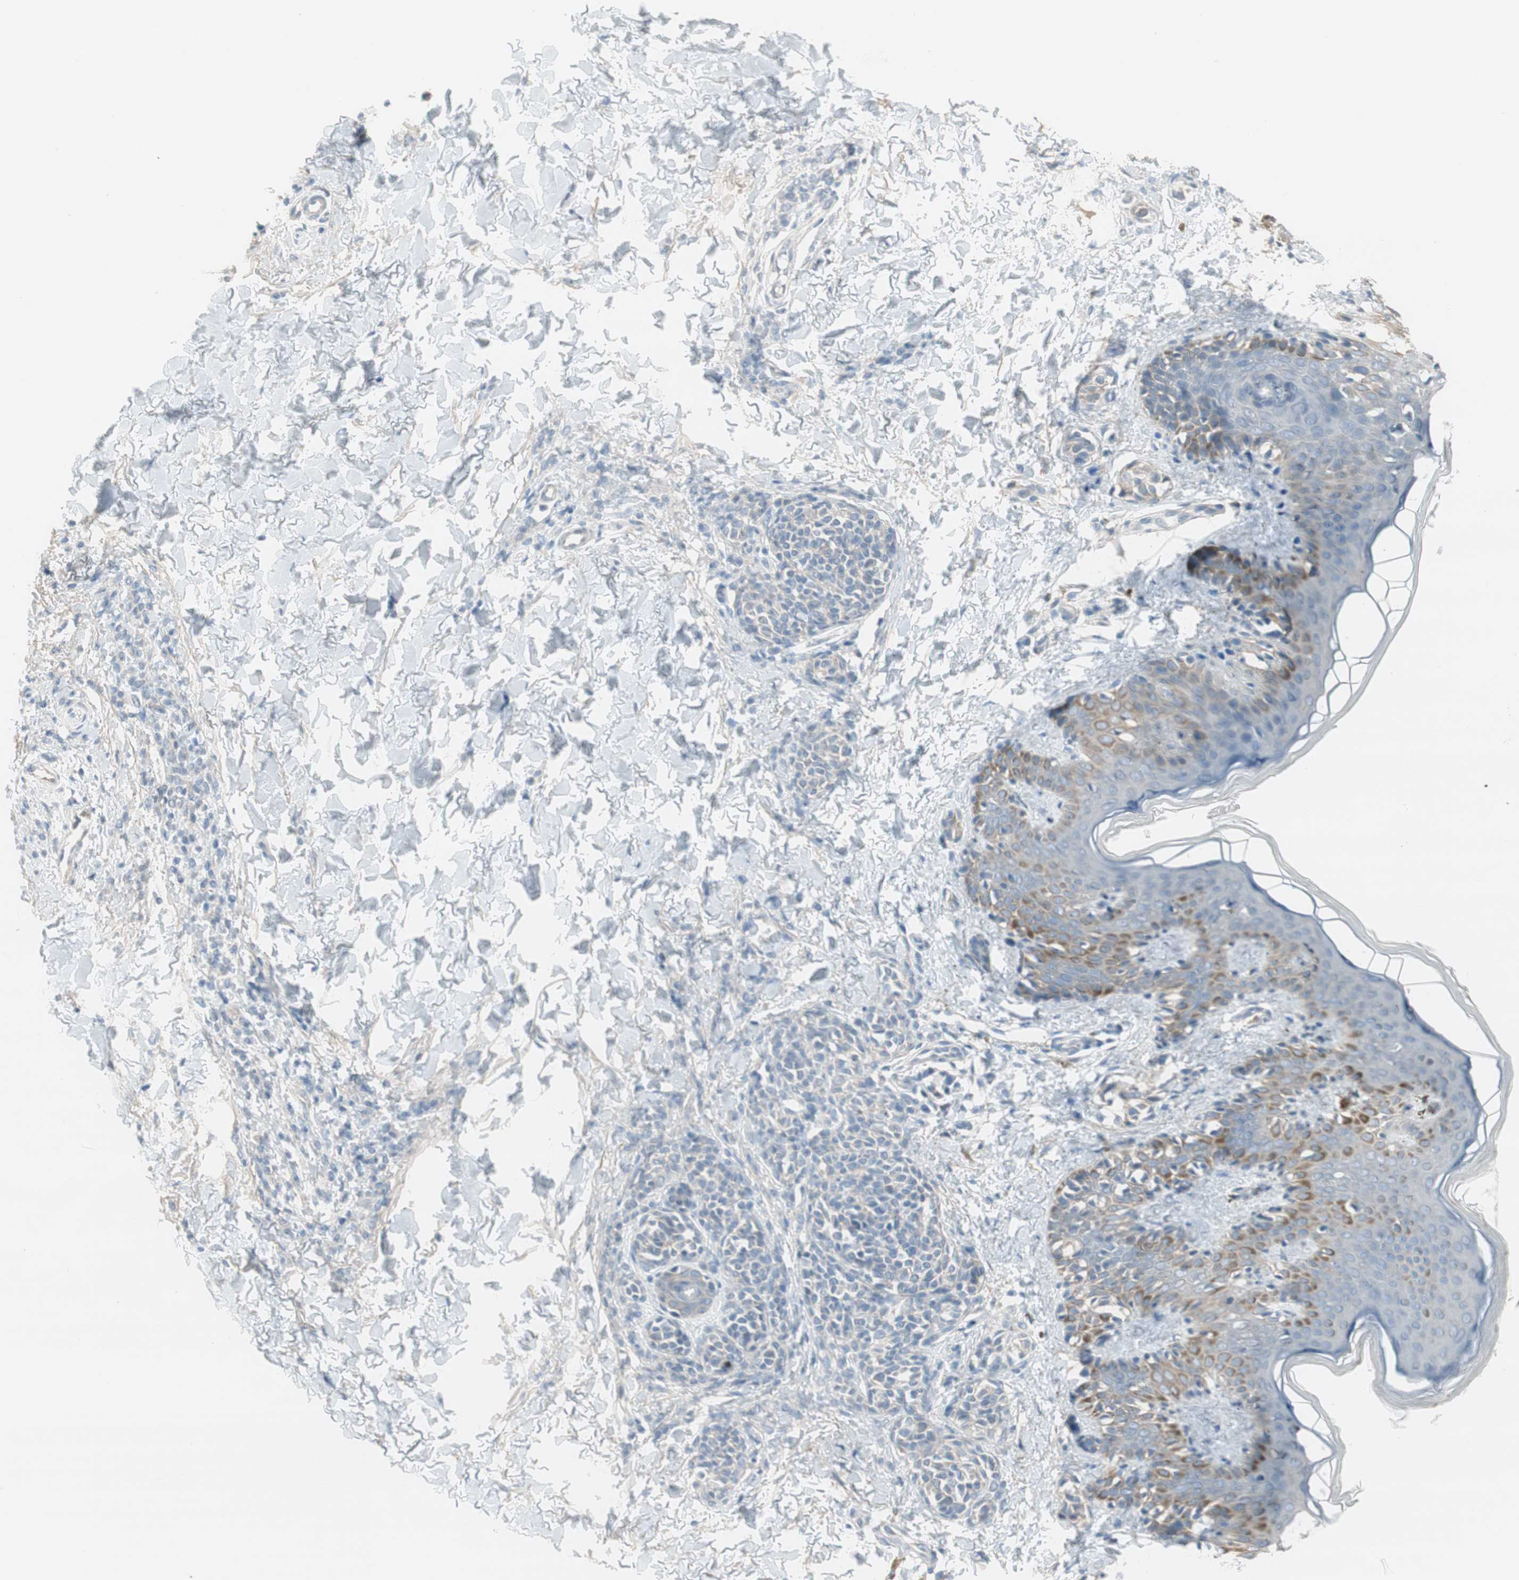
{"staining": {"intensity": "negative", "quantity": "none", "location": "none"}, "tissue": "skin", "cell_type": "Fibroblasts", "image_type": "normal", "snomed": [{"axis": "morphology", "description": "Normal tissue, NOS"}, {"axis": "topography", "description": "Skin"}], "caption": "Immunohistochemical staining of unremarkable skin displays no significant expression in fibroblasts.", "gene": "EVA1A", "patient": {"sex": "male", "age": 16}}